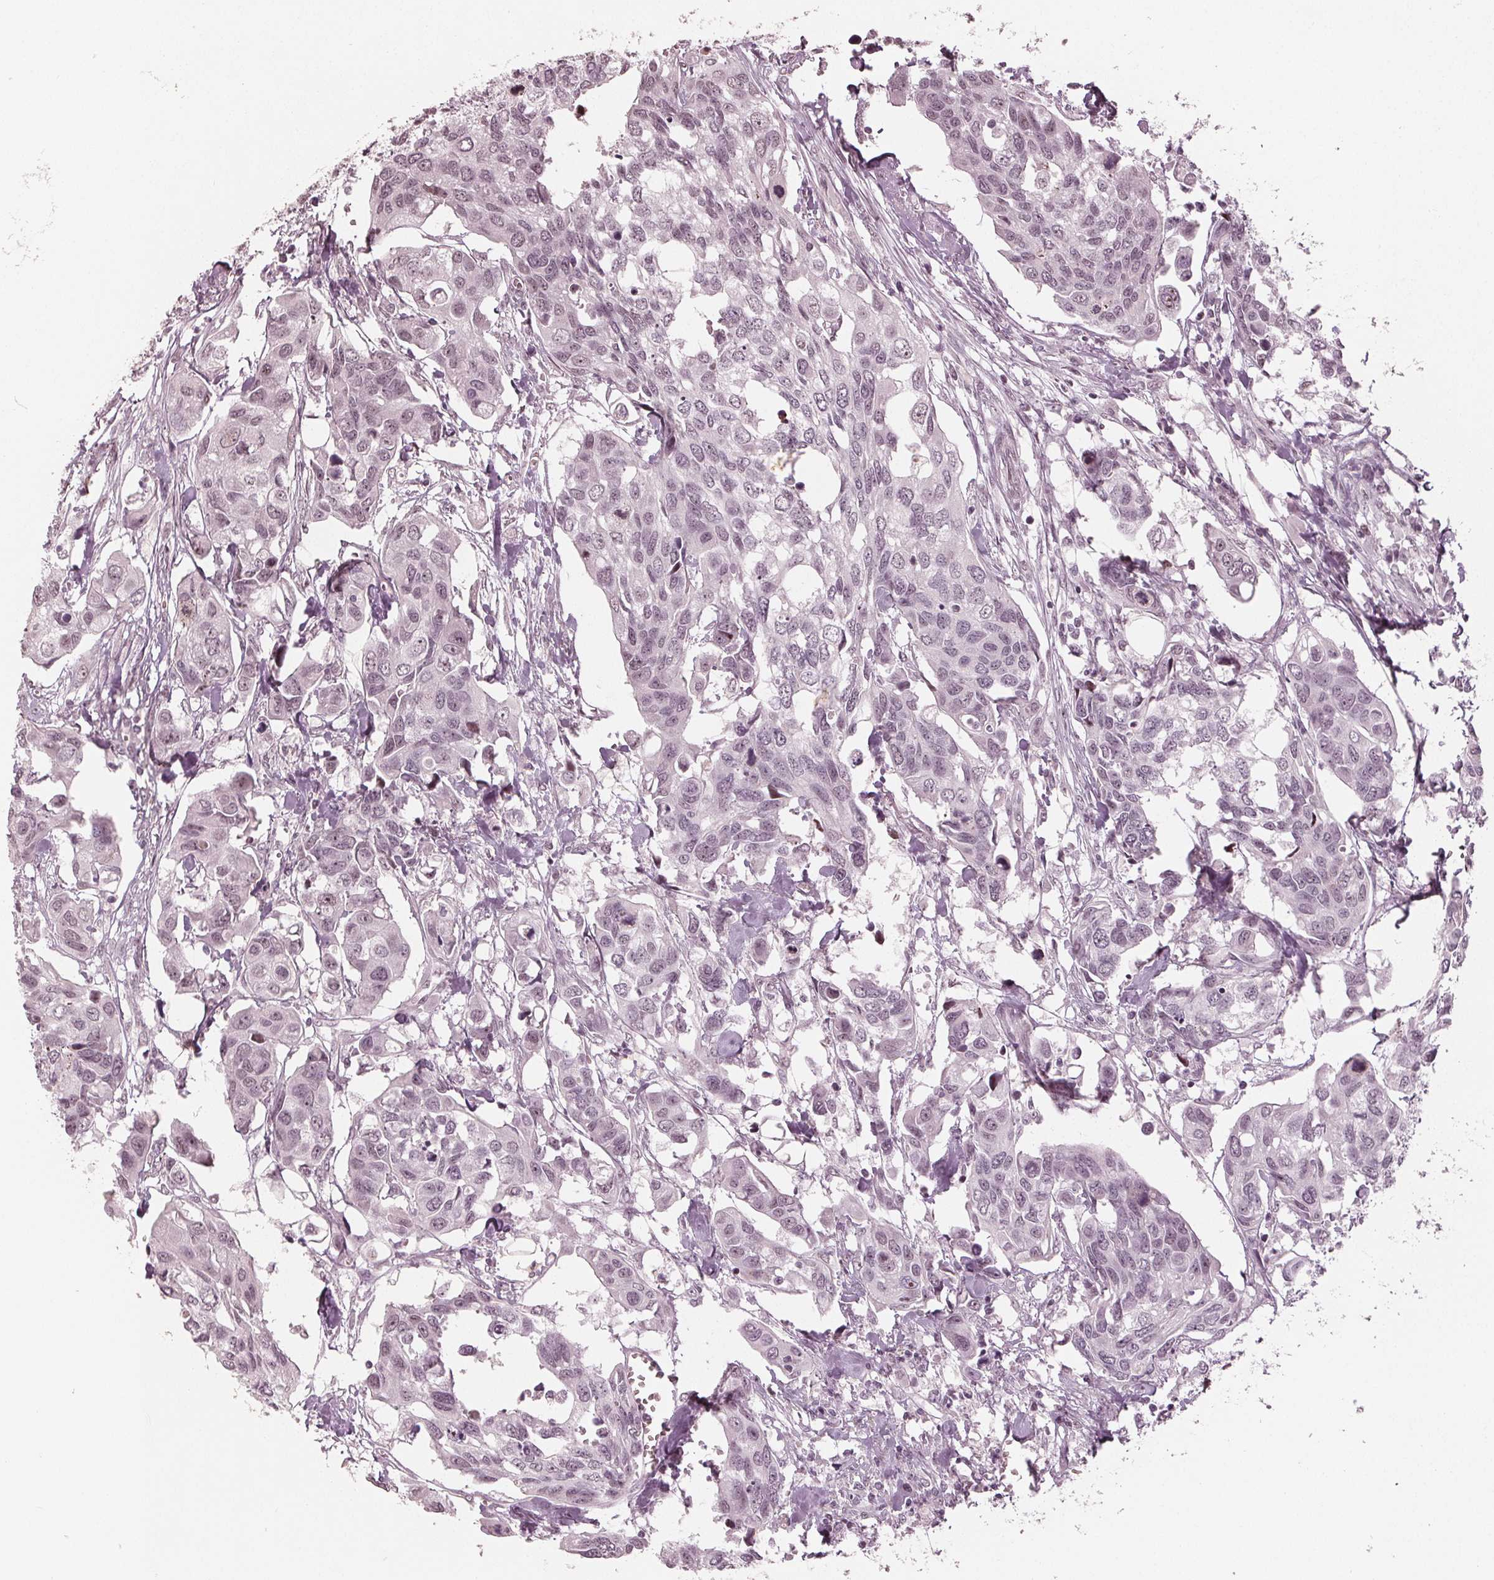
{"staining": {"intensity": "negative", "quantity": "none", "location": "none"}, "tissue": "urothelial cancer", "cell_type": "Tumor cells", "image_type": "cancer", "snomed": [{"axis": "morphology", "description": "Urothelial carcinoma, High grade"}, {"axis": "topography", "description": "Urinary bladder"}], "caption": "High power microscopy image of an IHC image of high-grade urothelial carcinoma, revealing no significant positivity in tumor cells.", "gene": "ADPRHL1", "patient": {"sex": "male", "age": 60}}